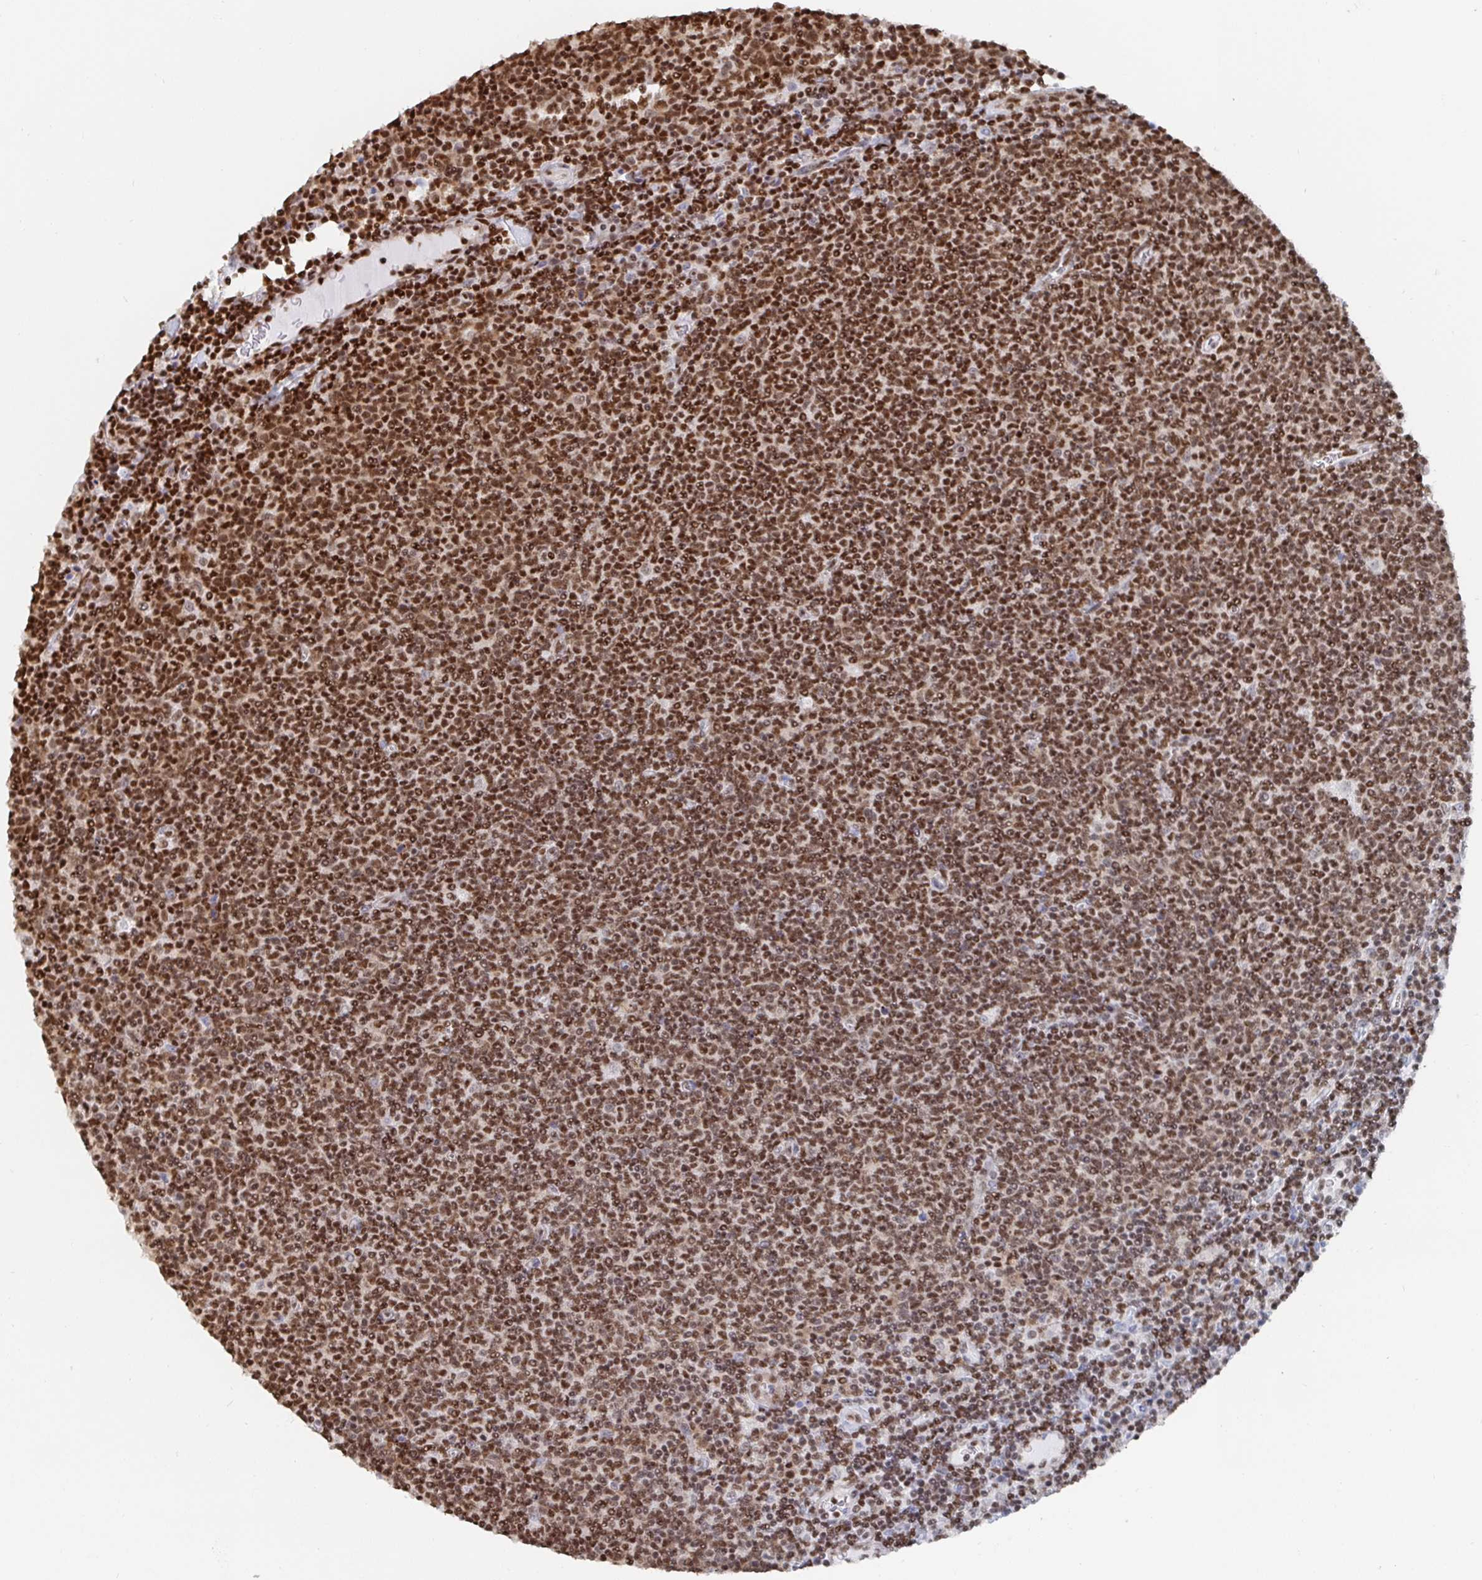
{"staining": {"intensity": "strong", "quantity": ">75%", "location": "nuclear"}, "tissue": "lymphoma", "cell_type": "Tumor cells", "image_type": "cancer", "snomed": [{"axis": "morphology", "description": "Malignant lymphoma, non-Hodgkin's type, Low grade"}, {"axis": "topography", "description": "Lymph node"}], "caption": "Lymphoma stained with DAB (3,3'-diaminobenzidine) immunohistochemistry (IHC) shows high levels of strong nuclear staining in about >75% of tumor cells.", "gene": "EWSR1", "patient": {"sex": "male", "age": 52}}